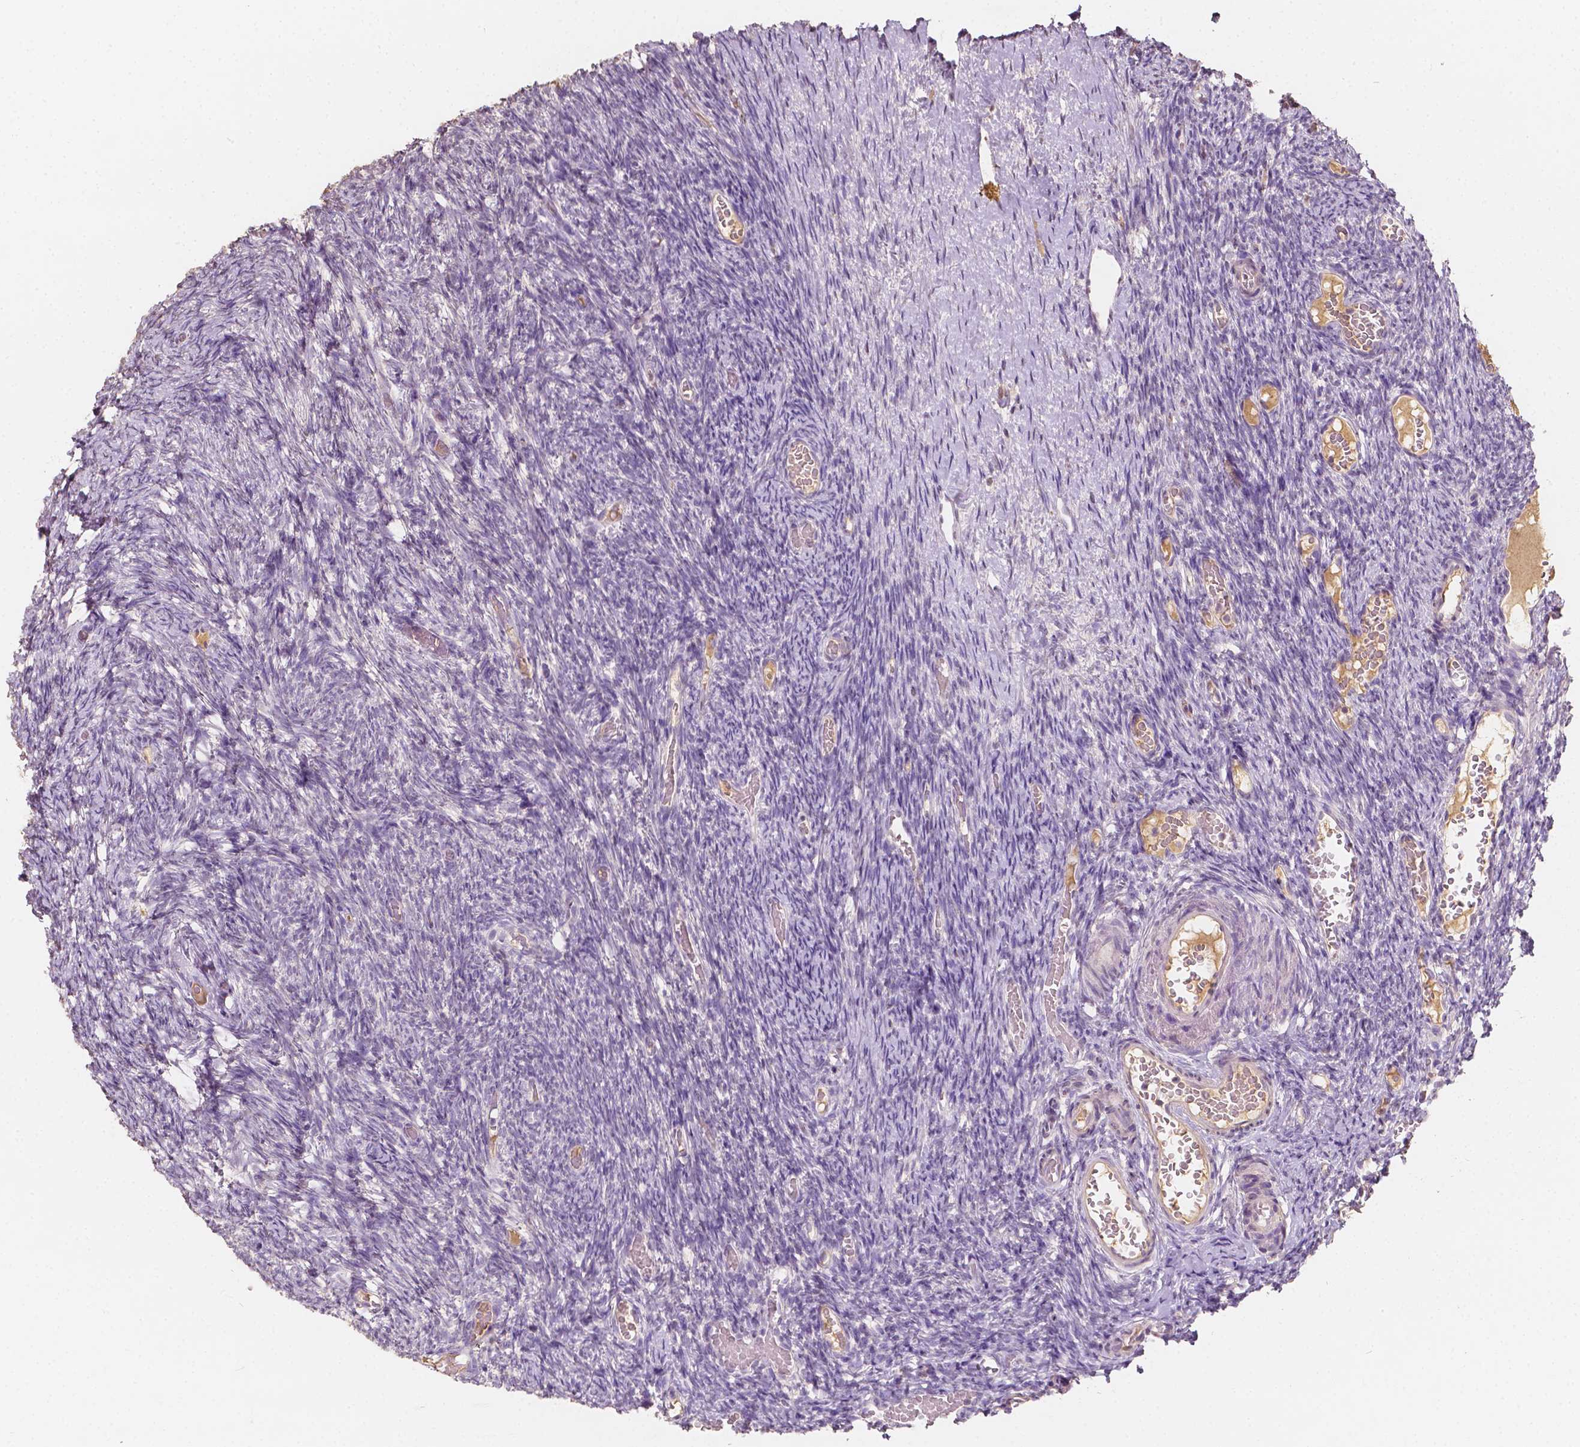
{"staining": {"intensity": "negative", "quantity": "none", "location": "none"}, "tissue": "ovary", "cell_type": "Follicle cells", "image_type": "normal", "snomed": [{"axis": "morphology", "description": "Normal tissue, NOS"}, {"axis": "topography", "description": "Ovary"}], "caption": "There is no significant expression in follicle cells of ovary. The staining is performed using DAB brown chromogen with nuclei counter-stained in using hematoxylin.", "gene": "SOX15", "patient": {"sex": "female", "age": 39}}